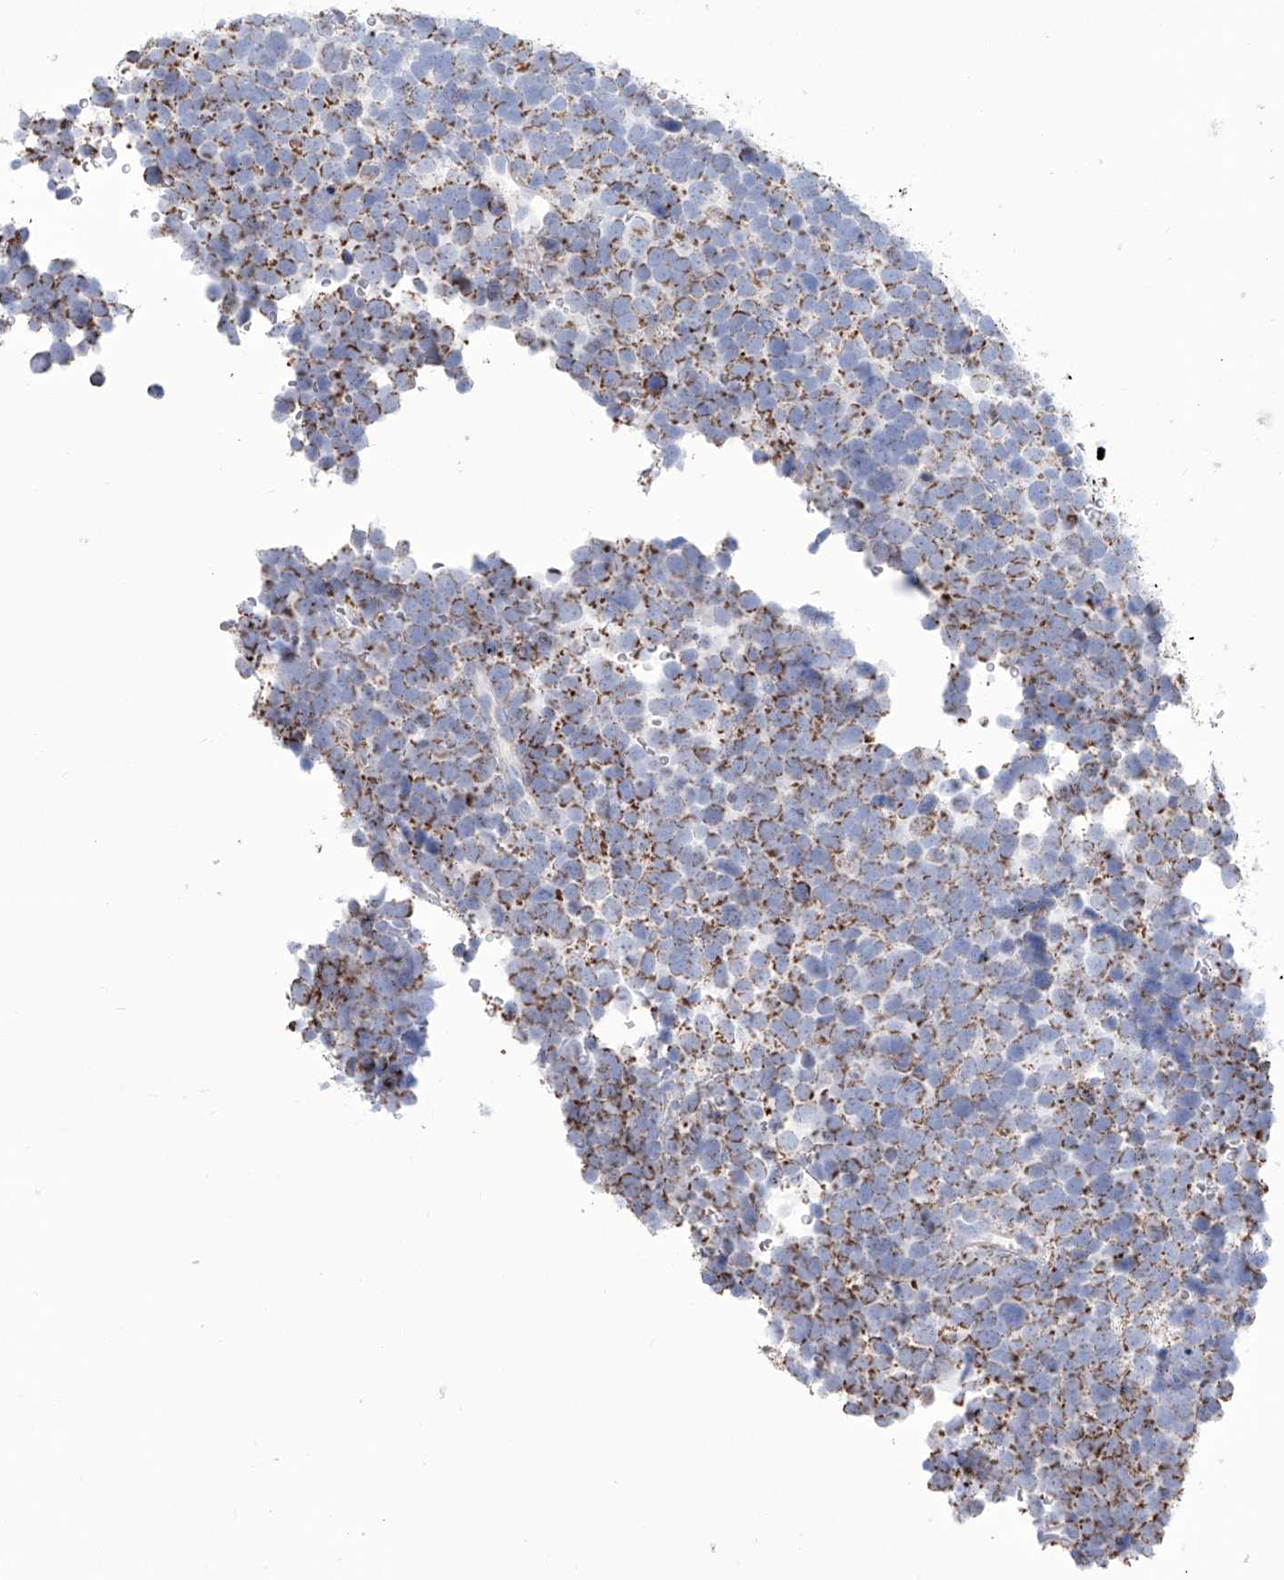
{"staining": {"intensity": "moderate", "quantity": ">75%", "location": "cytoplasmic/membranous"}, "tissue": "urothelial cancer", "cell_type": "Tumor cells", "image_type": "cancer", "snomed": [{"axis": "morphology", "description": "Urothelial carcinoma, High grade"}, {"axis": "topography", "description": "Urinary bladder"}], "caption": "Tumor cells reveal medium levels of moderate cytoplasmic/membranous expression in about >75% of cells in urothelial cancer. (DAB IHC with brightfield microscopy, high magnification).", "gene": "ALDH6A1", "patient": {"sex": "female", "age": 82}}